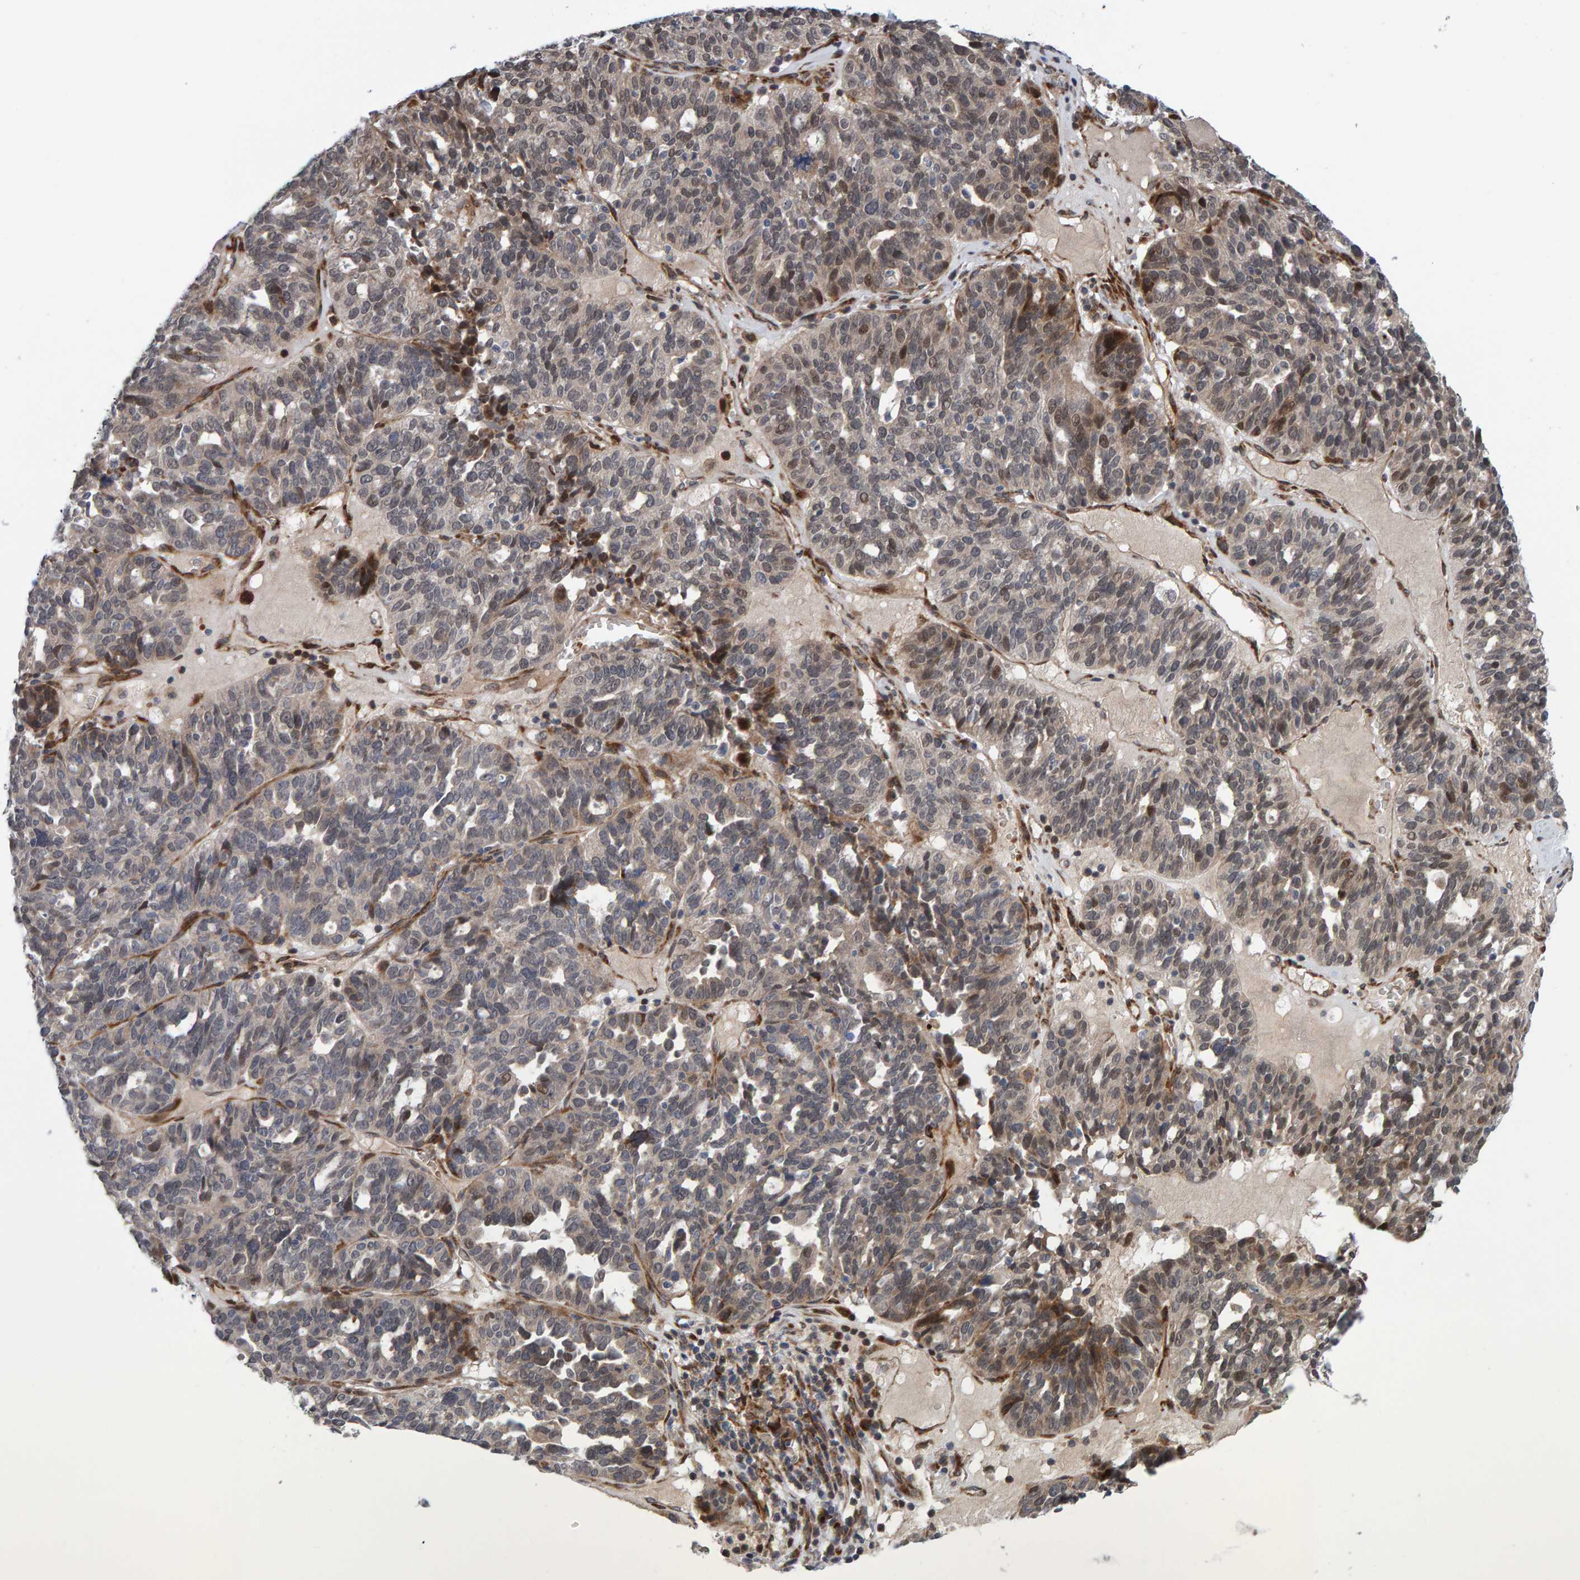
{"staining": {"intensity": "weak", "quantity": ">75%", "location": "cytoplasmic/membranous,nuclear"}, "tissue": "ovarian cancer", "cell_type": "Tumor cells", "image_type": "cancer", "snomed": [{"axis": "morphology", "description": "Cystadenocarcinoma, serous, NOS"}, {"axis": "topography", "description": "Ovary"}], "caption": "Immunohistochemical staining of ovarian cancer displays low levels of weak cytoplasmic/membranous and nuclear protein staining in approximately >75% of tumor cells.", "gene": "MFSD6L", "patient": {"sex": "female", "age": 59}}